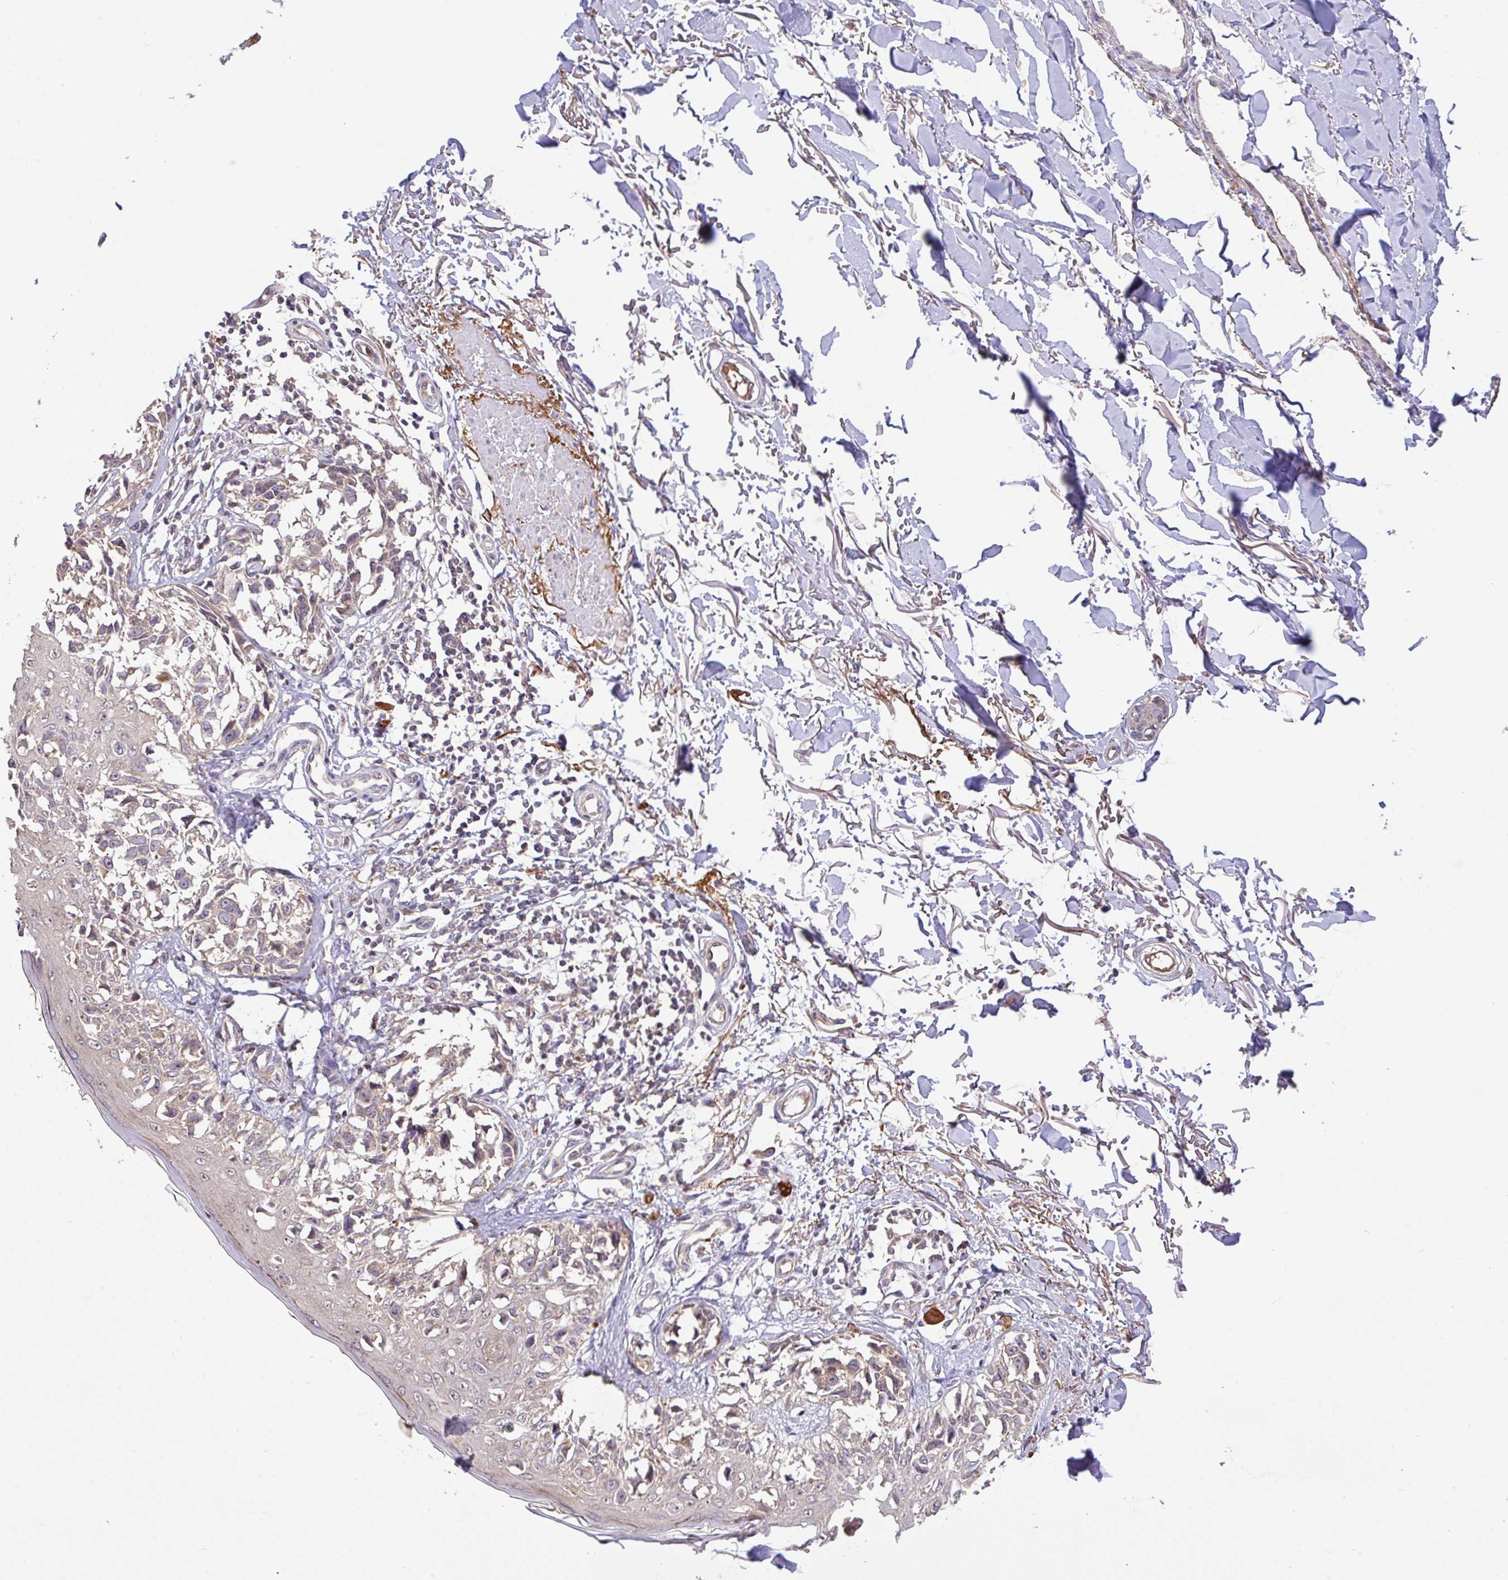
{"staining": {"intensity": "weak", "quantity": "<25%", "location": "cytoplasmic/membranous"}, "tissue": "melanoma", "cell_type": "Tumor cells", "image_type": "cancer", "snomed": [{"axis": "morphology", "description": "Malignant melanoma, NOS"}, {"axis": "topography", "description": "Skin"}], "caption": "DAB (3,3'-diaminobenzidine) immunohistochemical staining of human melanoma exhibits no significant expression in tumor cells. (Brightfield microscopy of DAB IHC at high magnification).", "gene": "C1QTNF9B", "patient": {"sex": "male", "age": 73}}